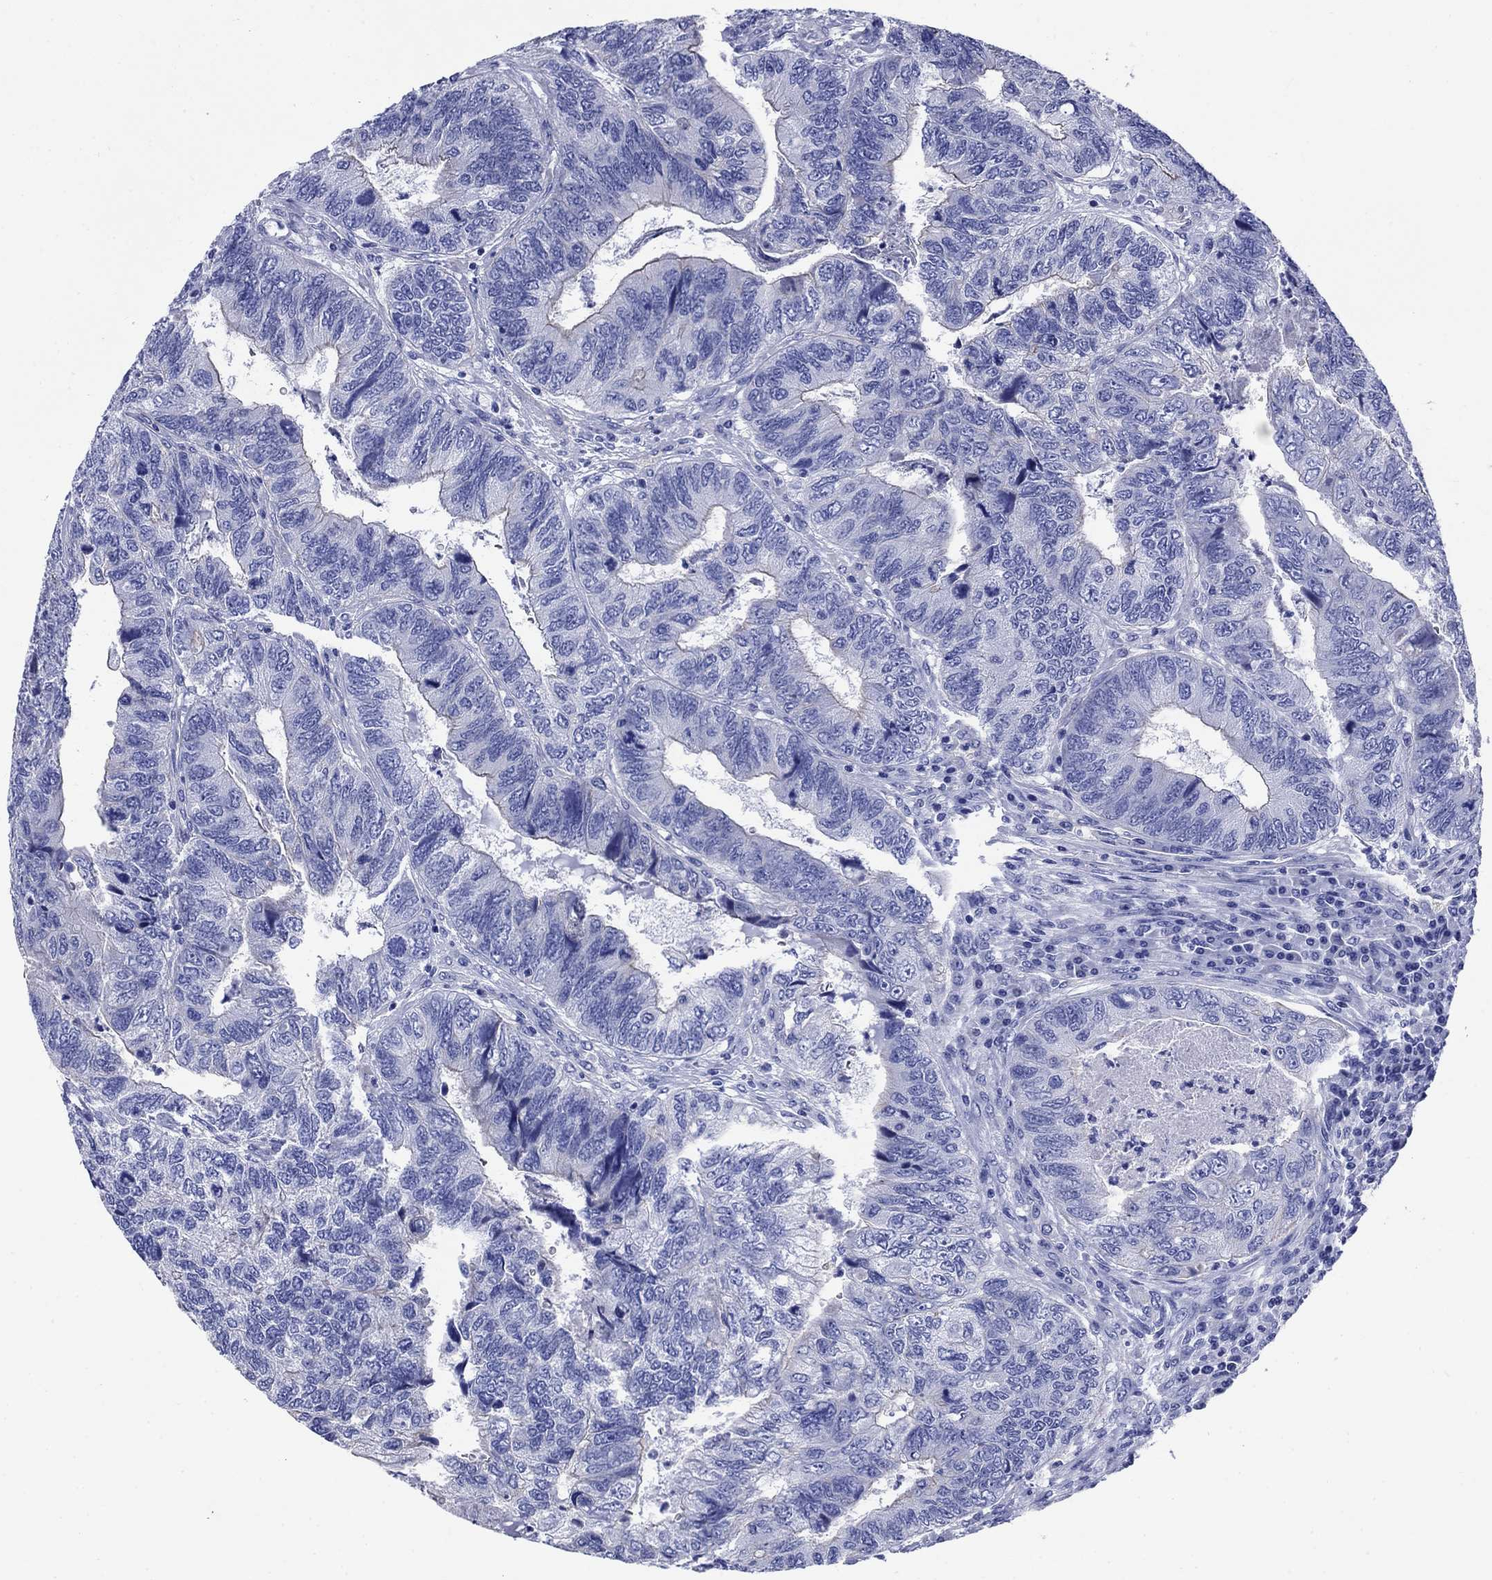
{"staining": {"intensity": "negative", "quantity": "none", "location": "none"}, "tissue": "colorectal cancer", "cell_type": "Tumor cells", "image_type": "cancer", "snomed": [{"axis": "morphology", "description": "Adenocarcinoma, NOS"}, {"axis": "topography", "description": "Colon"}], "caption": "Immunohistochemistry image of neoplastic tissue: human colorectal cancer stained with DAB demonstrates no significant protein expression in tumor cells.", "gene": "SLC1A2", "patient": {"sex": "female", "age": 67}}